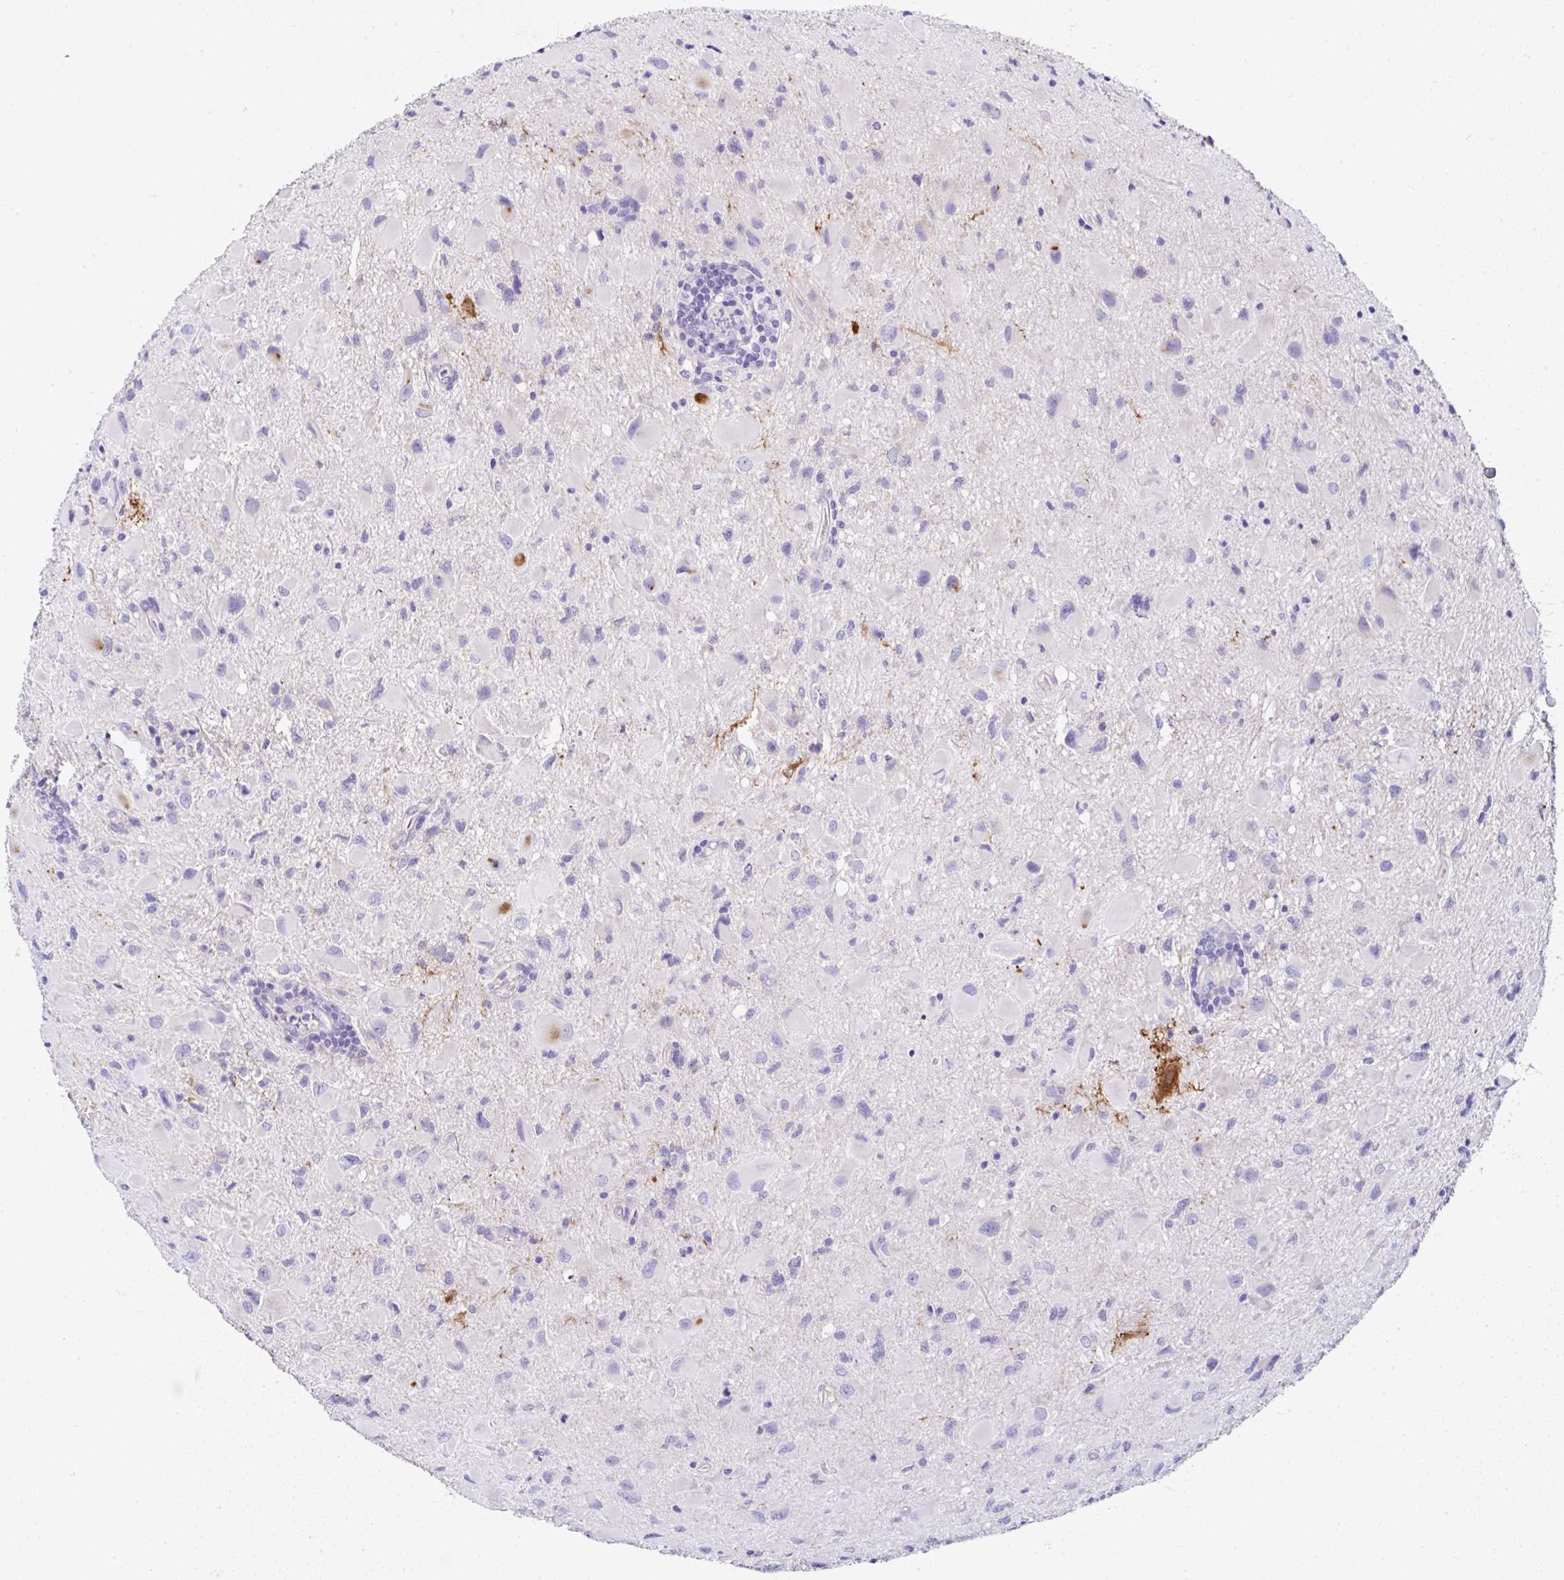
{"staining": {"intensity": "negative", "quantity": "none", "location": "none"}, "tissue": "glioma", "cell_type": "Tumor cells", "image_type": "cancer", "snomed": [{"axis": "morphology", "description": "Glioma, malignant, Low grade"}, {"axis": "topography", "description": "Brain"}], "caption": "Tumor cells are negative for brown protein staining in glioma.", "gene": "PPFIA4", "patient": {"sex": "female", "age": 32}}